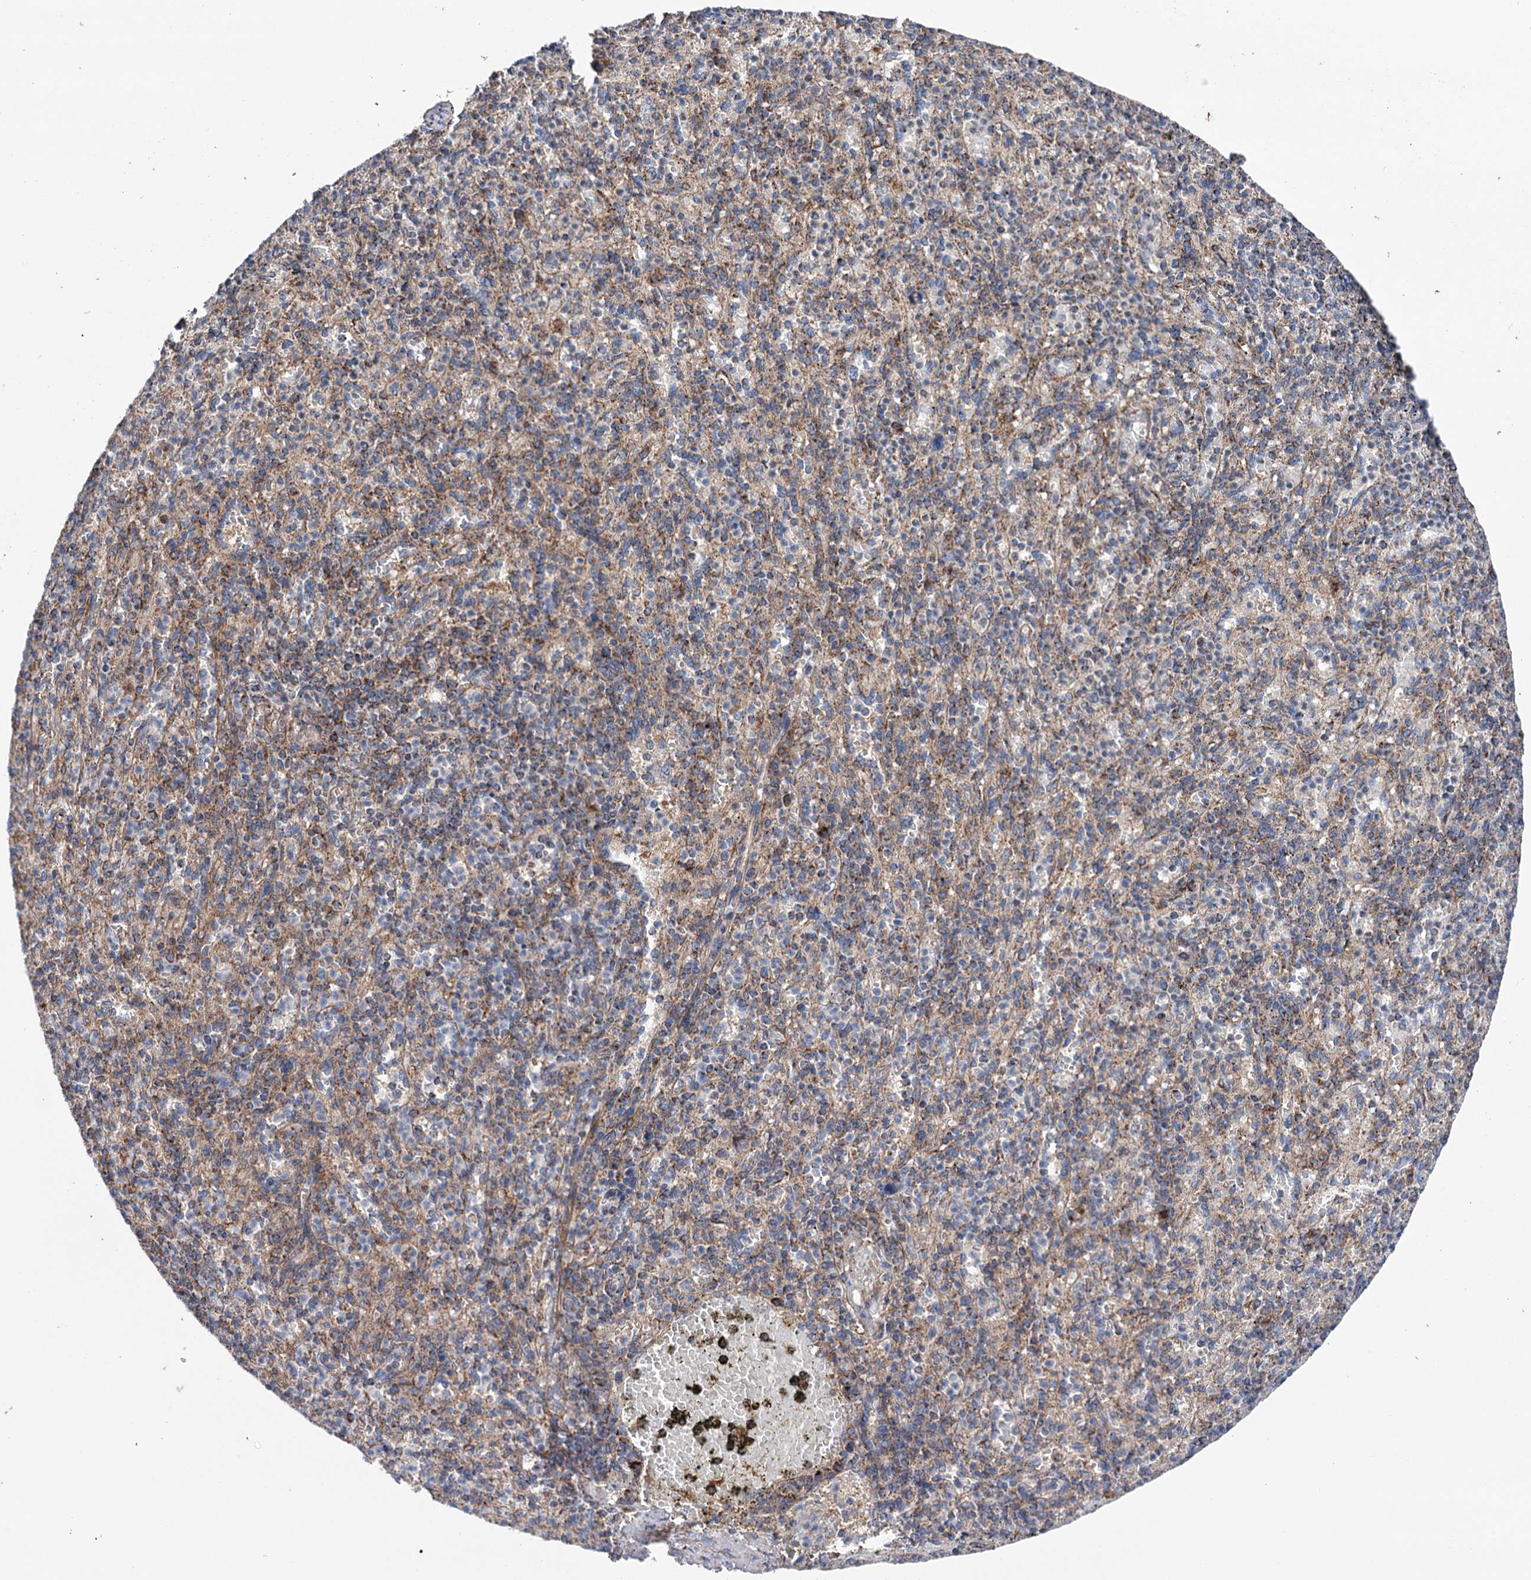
{"staining": {"intensity": "moderate", "quantity": "25%-75%", "location": "cytoplasmic/membranous"}, "tissue": "spleen", "cell_type": "Cells in red pulp", "image_type": "normal", "snomed": [{"axis": "morphology", "description": "Normal tissue, NOS"}, {"axis": "topography", "description": "Spleen"}], "caption": "Immunohistochemistry staining of normal spleen, which shows medium levels of moderate cytoplasmic/membranous staining in about 25%-75% of cells in red pulp indicating moderate cytoplasmic/membranous protein expression. The staining was performed using DAB (3,3'-diaminobenzidine) (brown) for protein detection and nuclei were counterstained in hematoxylin (blue).", "gene": "SUCLA2", "patient": {"sex": "female", "age": 74}}